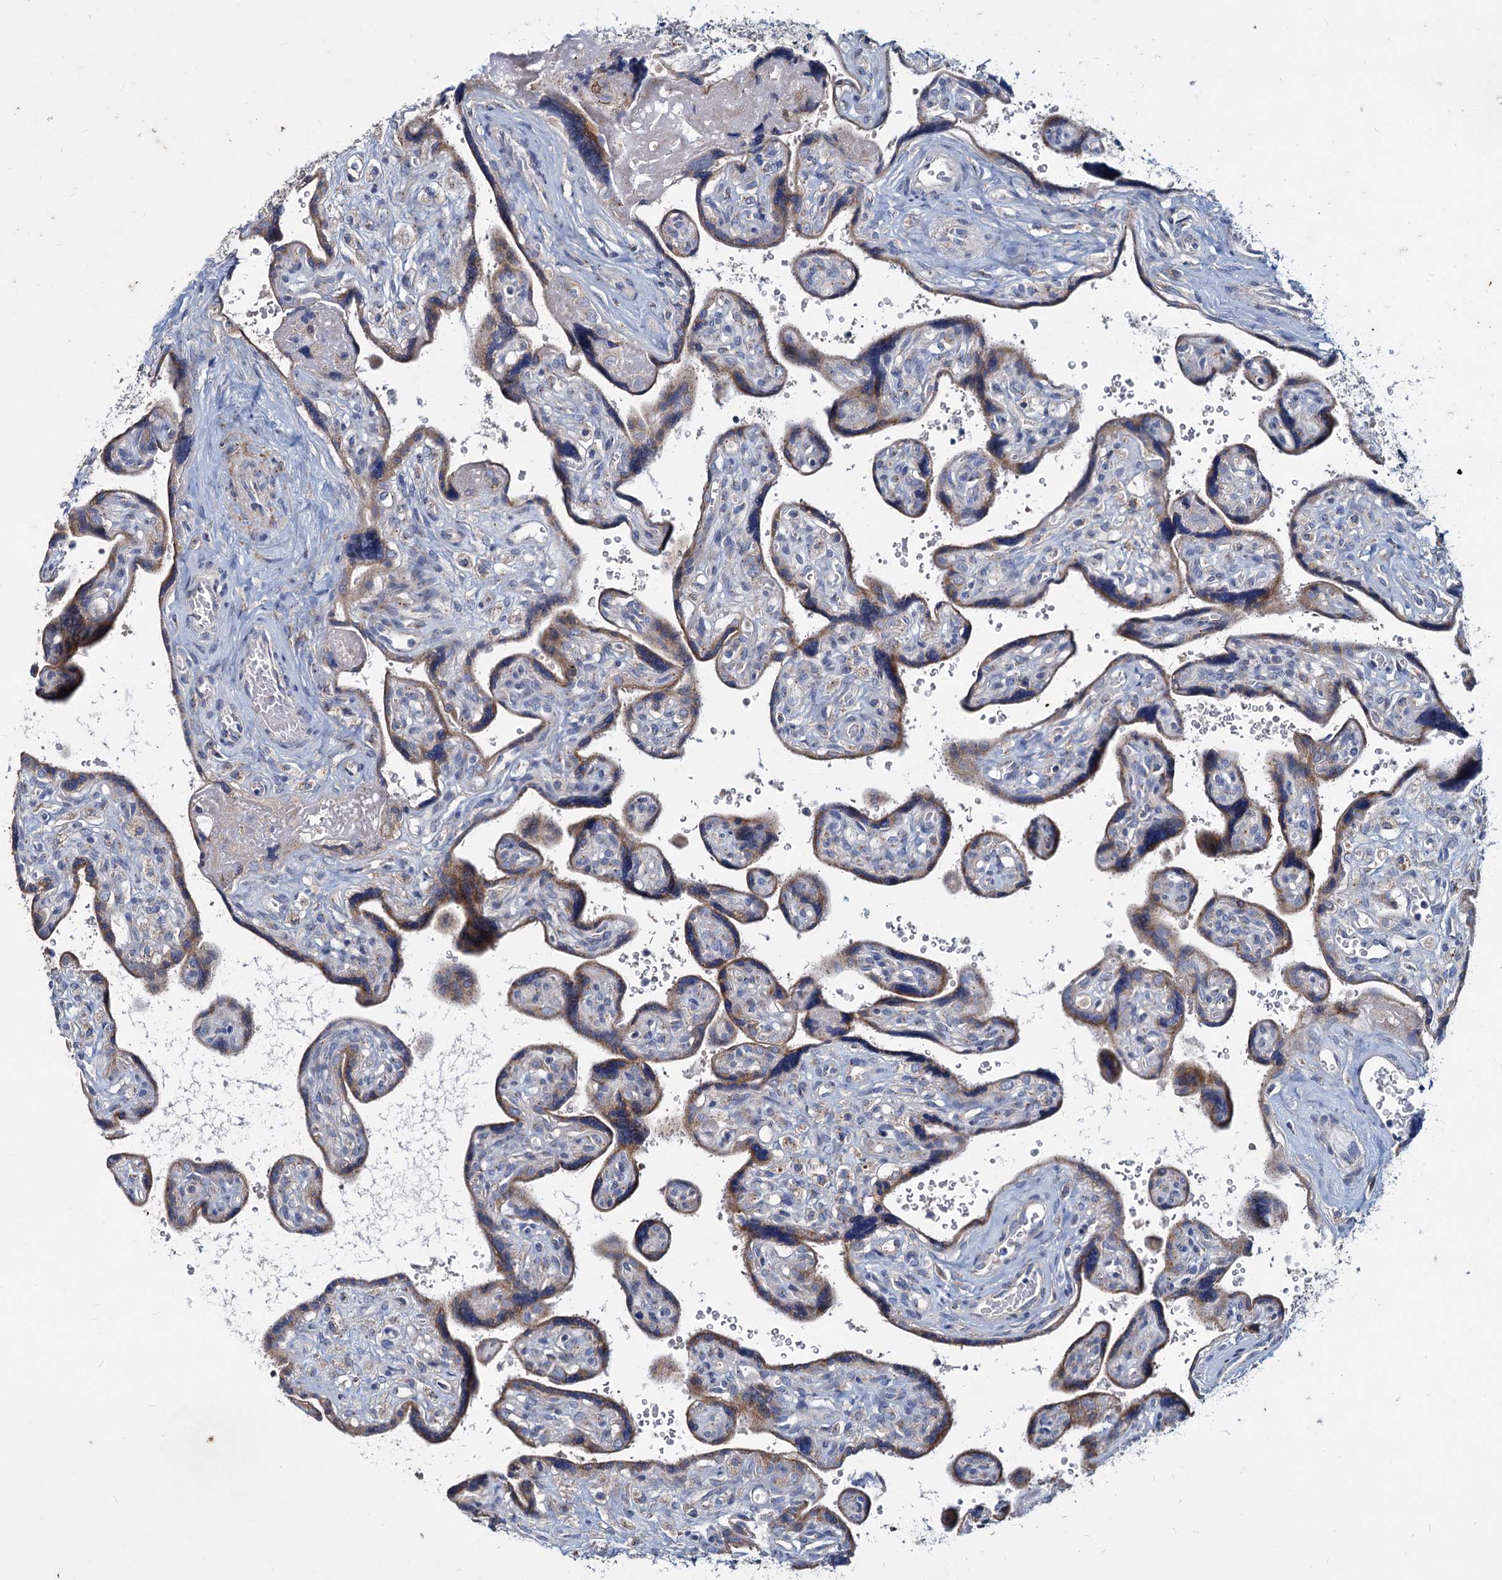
{"staining": {"intensity": "weak", "quantity": "25%-75%", "location": "cytoplasmic/membranous"}, "tissue": "placenta", "cell_type": "Trophoblastic cells", "image_type": "normal", "snomed": [{"axis": "morphology", "description": "Normal tissue, NOS"}, {"axis": "topography", "description": "Placenta"}], "caption": "Protein staining of normal placenta displays weak cytoplasmic/membranous expression in approximately 25%-75% of trophoblastic cells.", "gene": "AGBL4", "patient": {"sex": "female", "age": 39}}